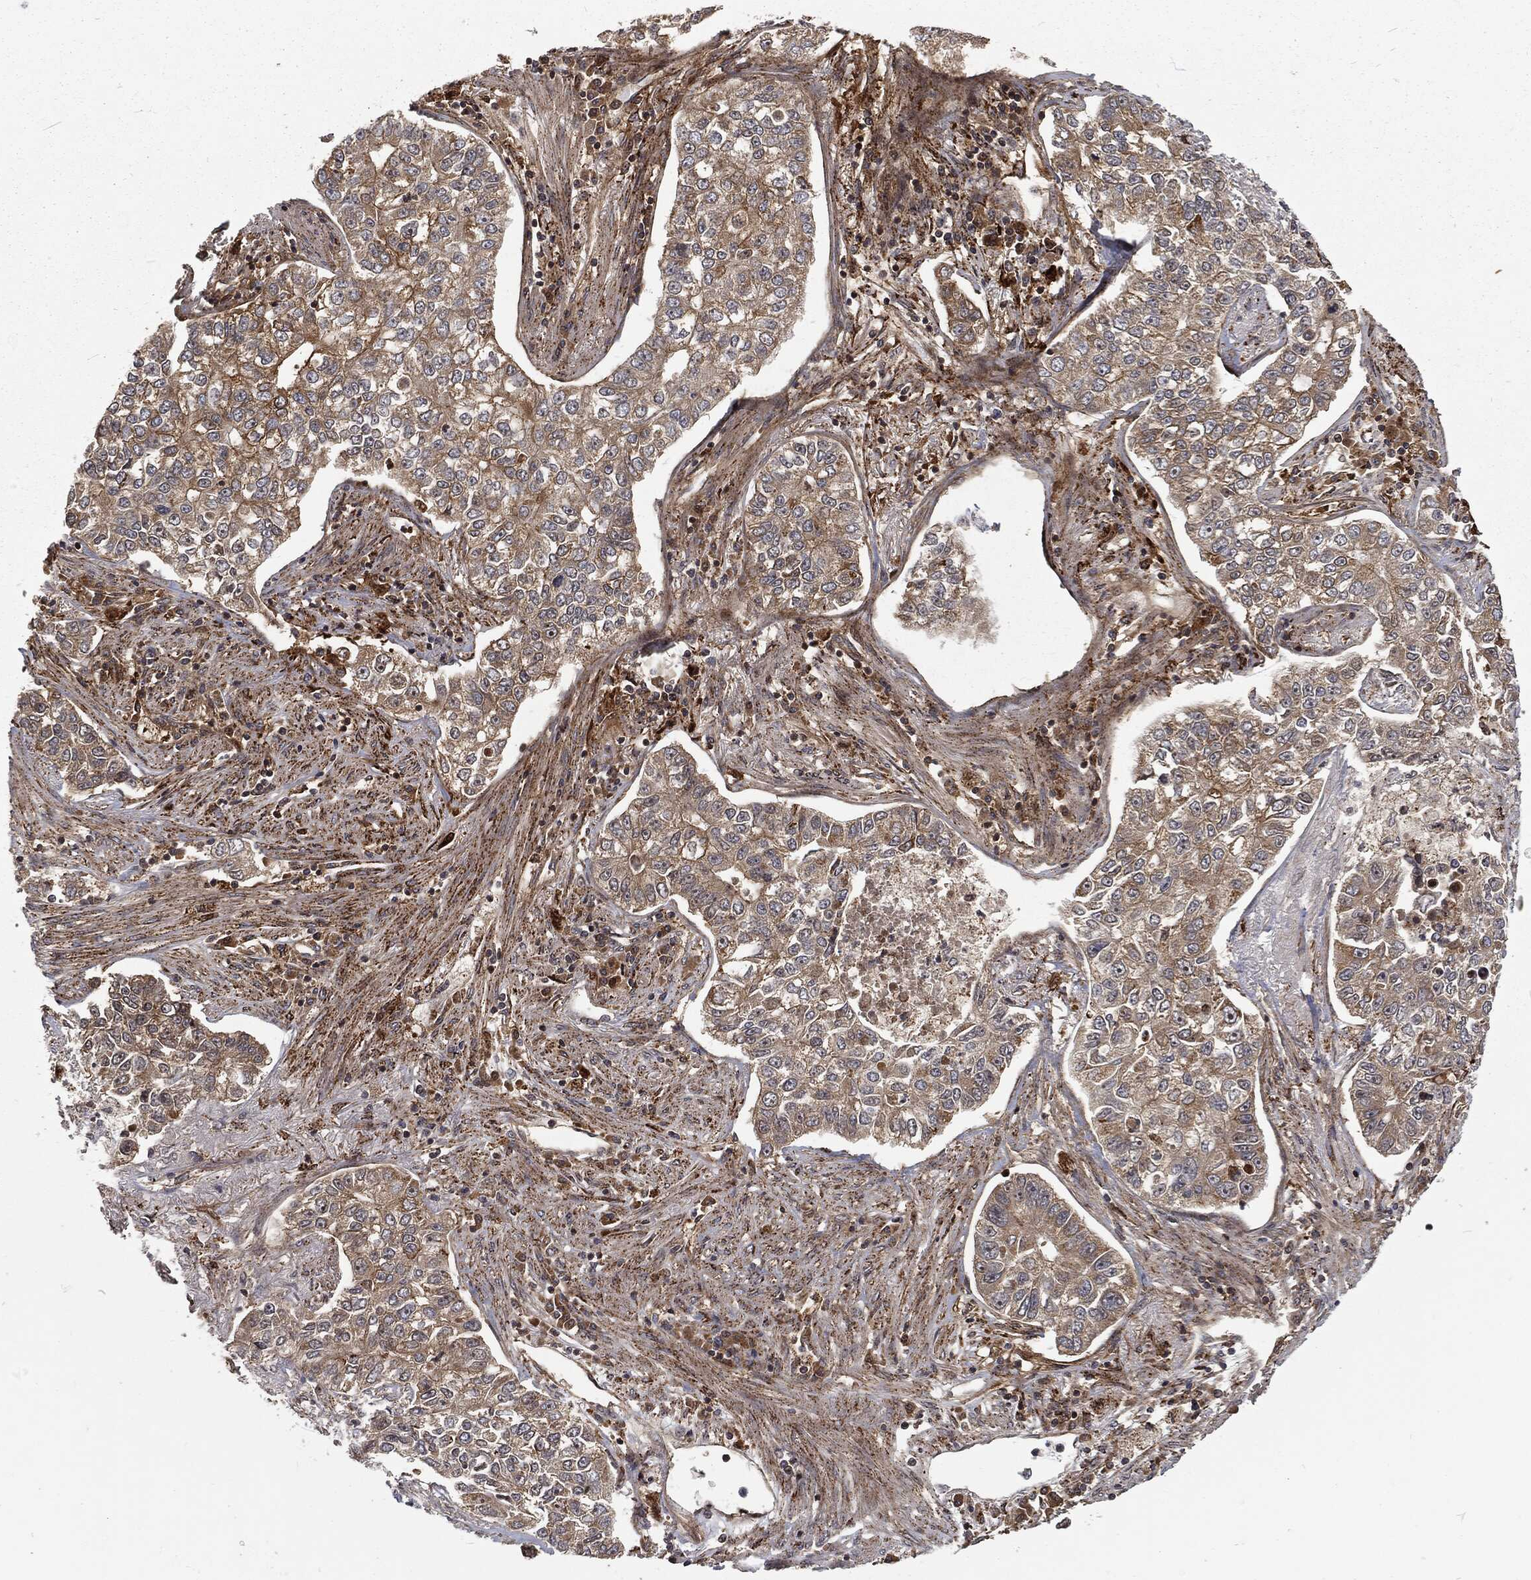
{"staining": {"intensity": "weak", "quantity": "25%-75%", "location": "cytoplasmic/membranous"}, "tissue": "lung cancer", "cell_type": "Tumor cells", "image_type": "cancer", "snomed": [{"axis": "morphology", "description": "Adenocarcinoma, NOS"}, {"axis": "topography", "description": "Lung"}], "caption": "Immunohistochemical staining of lung adenocarcinoma exhibits weak cytoplasmic/membranous protein expression in about 25%-75% of tumor cells.", "gene": "RFTN1", "patient": {"sex": "male", "age": 49}}